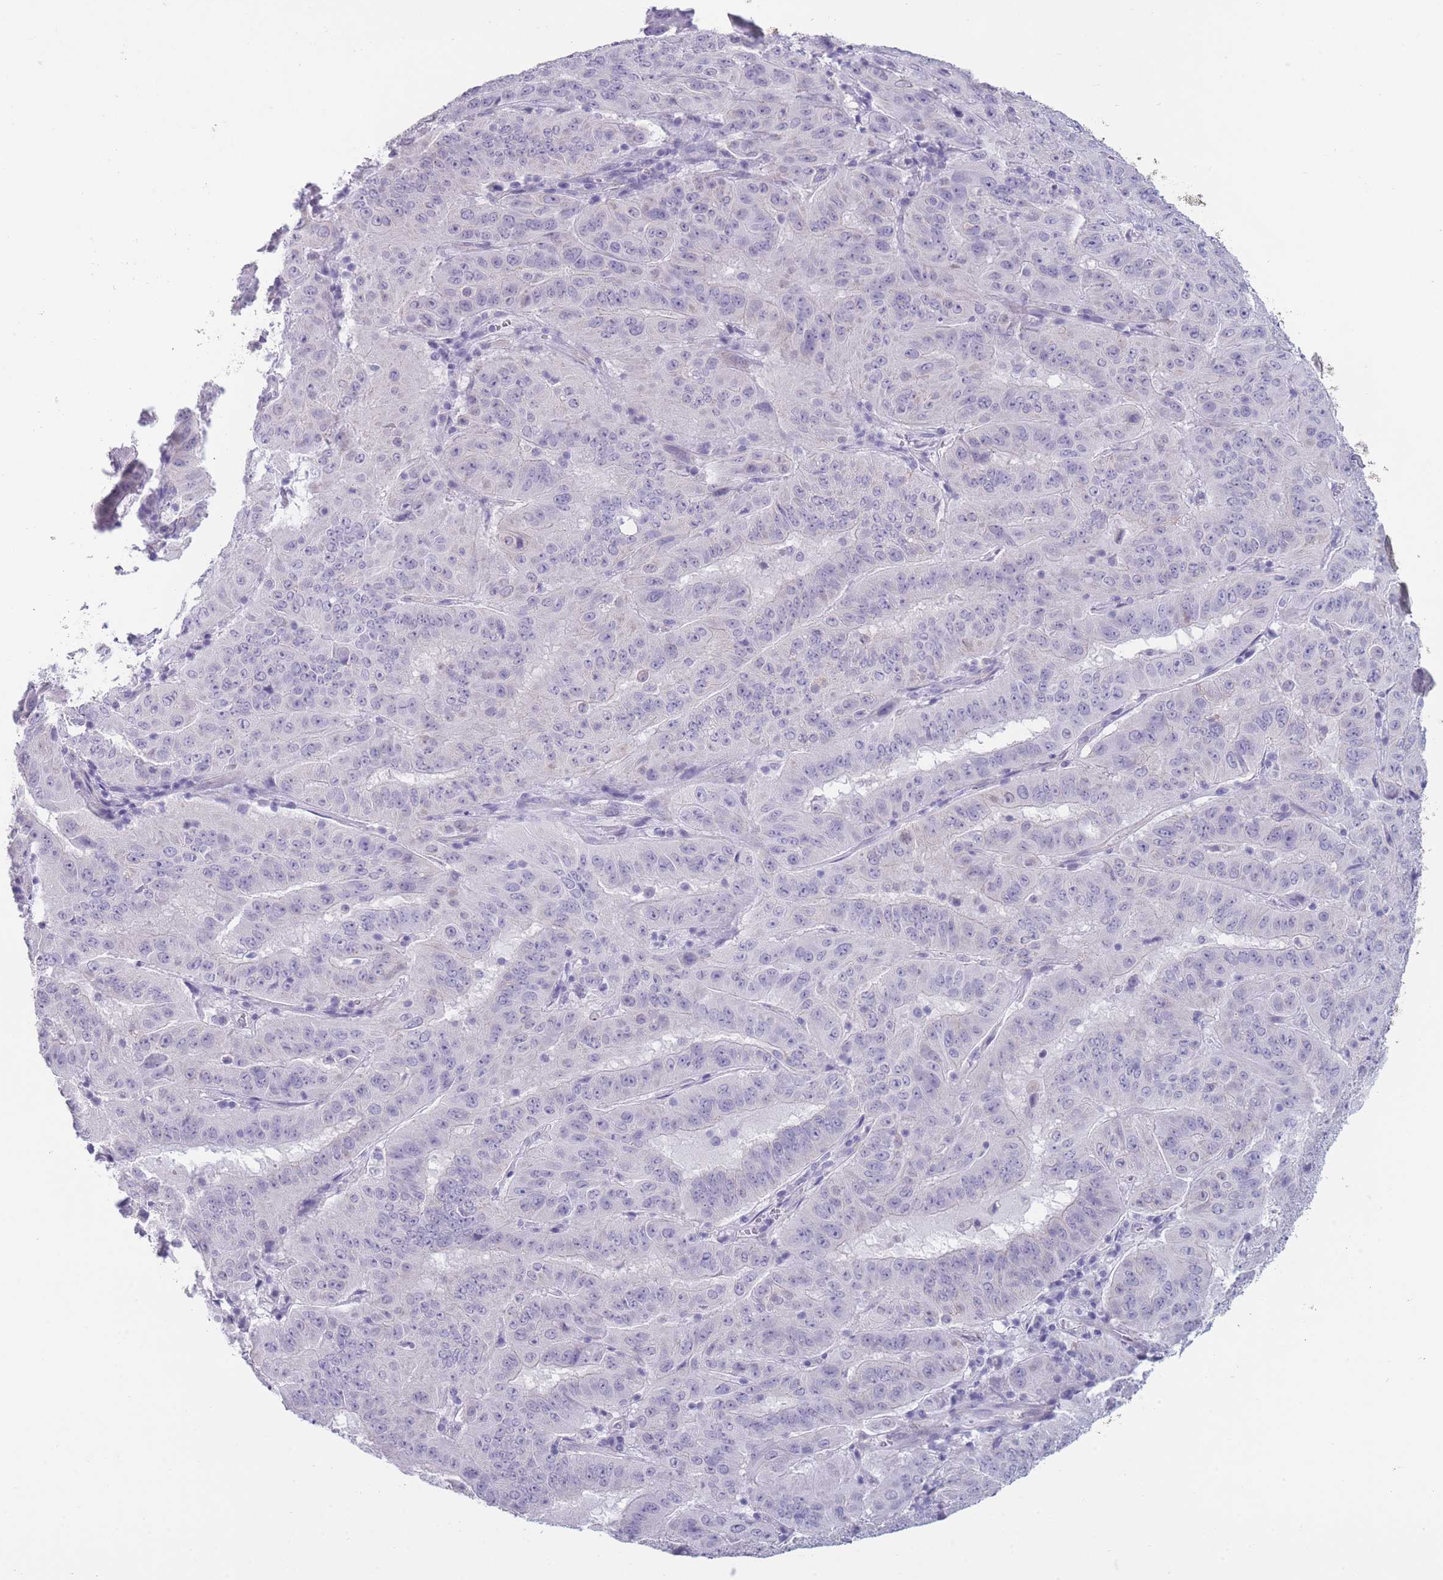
{"staining": {"intensity": "negative", "quantity": "none", "location": "none"}, "tissue": "pancreatic cancer", "cell_type": "Tumor cells", "image_type": "cancer", "snomed": [{"axis": "morphology", "description": "Adenocarcinoma, NOS"}, {"axis": "topography", "description": "Pancreas"}], "caption": "Pancreatic cancer (adenocarcinoma) was stained to show a protein in brown. There is no significant positivity in tumor cells.", "gene": "DCANP1", "patient": {"sex": "male", "age": 63}}